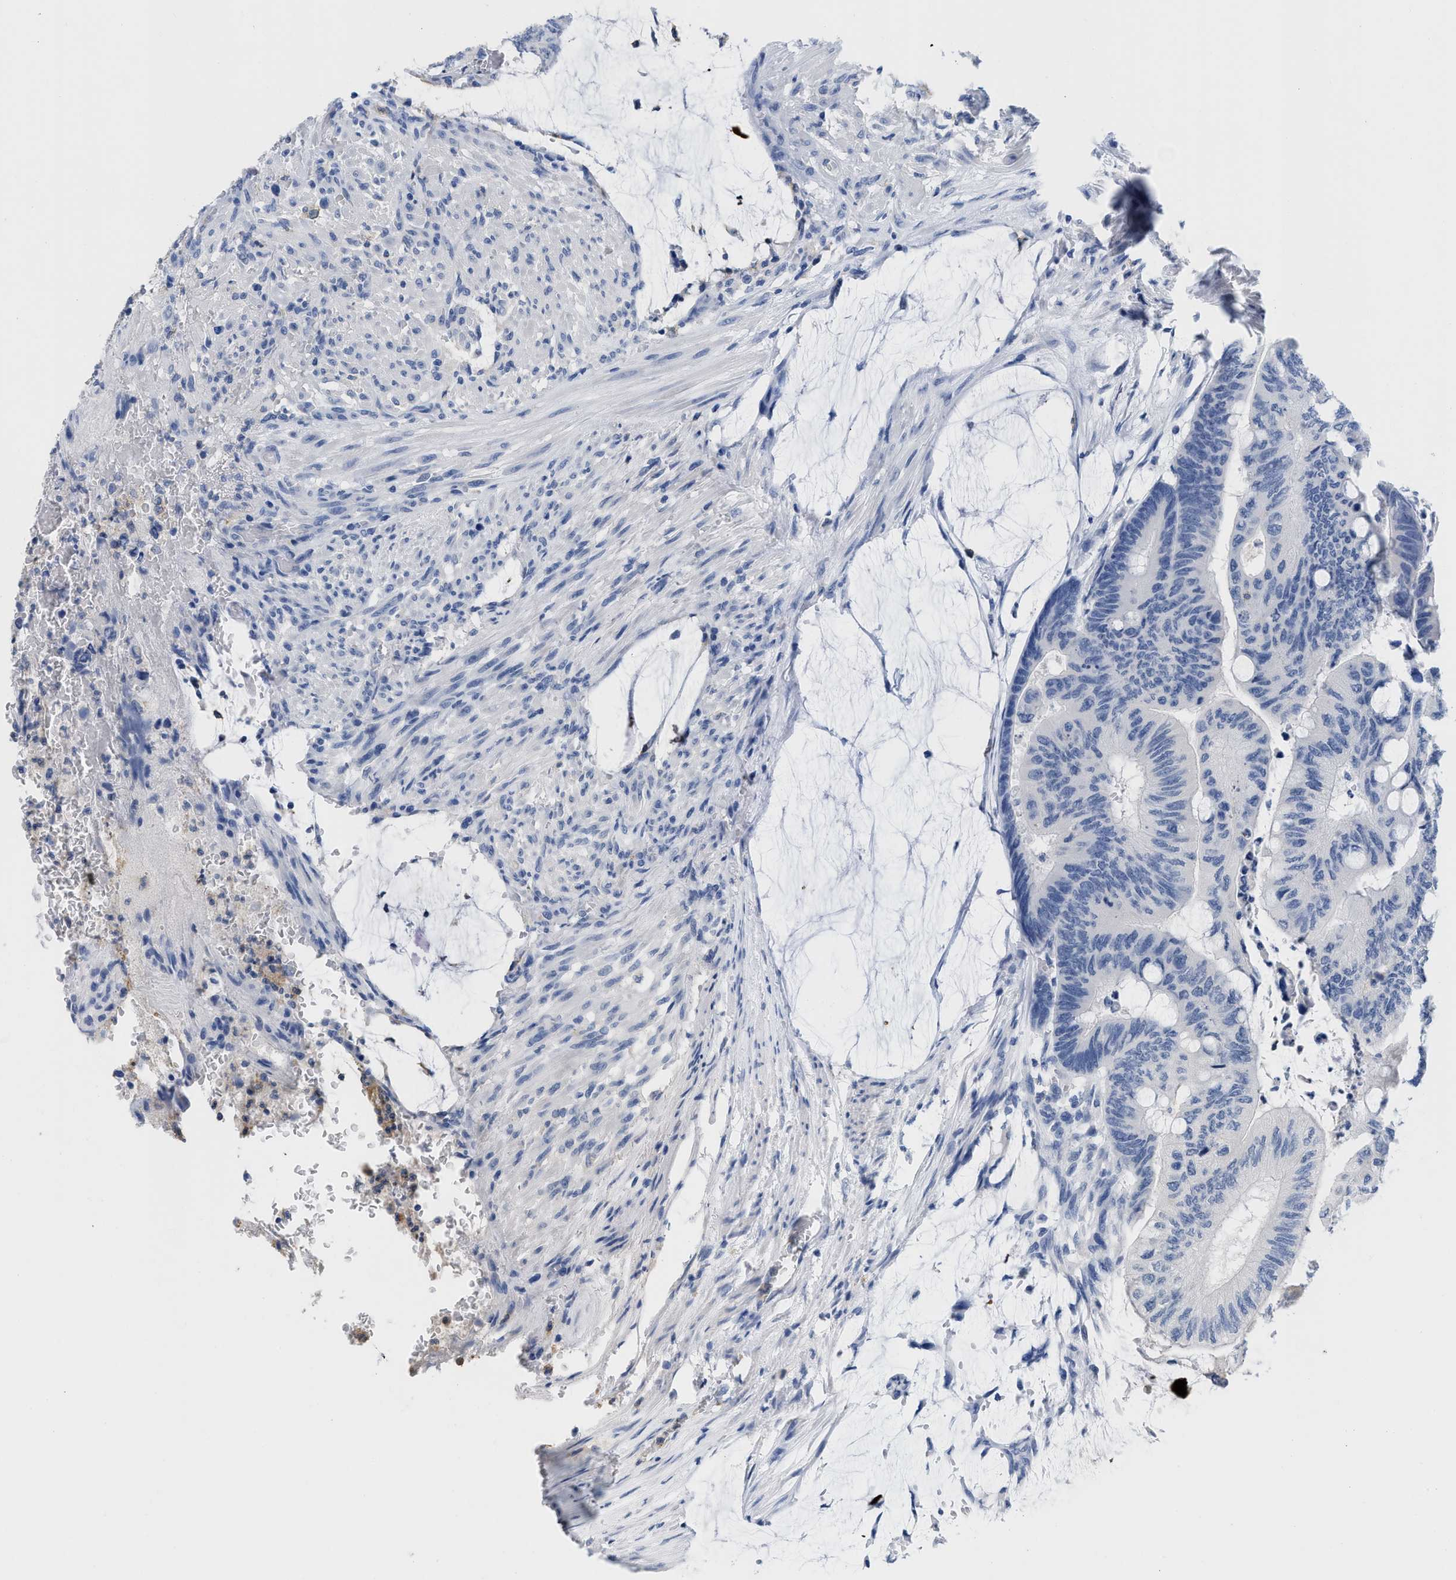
{"staining": {"intensity": "negative", "quantity": "none", "location": "none"}, "tissue": "colorectal cancer", "cell_type": "Tumor cells", "image_type": "cancer", "snomed": [{"axis": "morphology", "description": "Normal tissue, NOS"}, {"axis": "morphology", "description": "Adenocarcinoma, NOS"}, {"axis": "topography", "description": "Rectum"}], "caption": "Tumor cells show no significant expression in colorectal adenocarcinoma.", "gene": "CR1", "patient": {"sex": "male", "age": 92}}